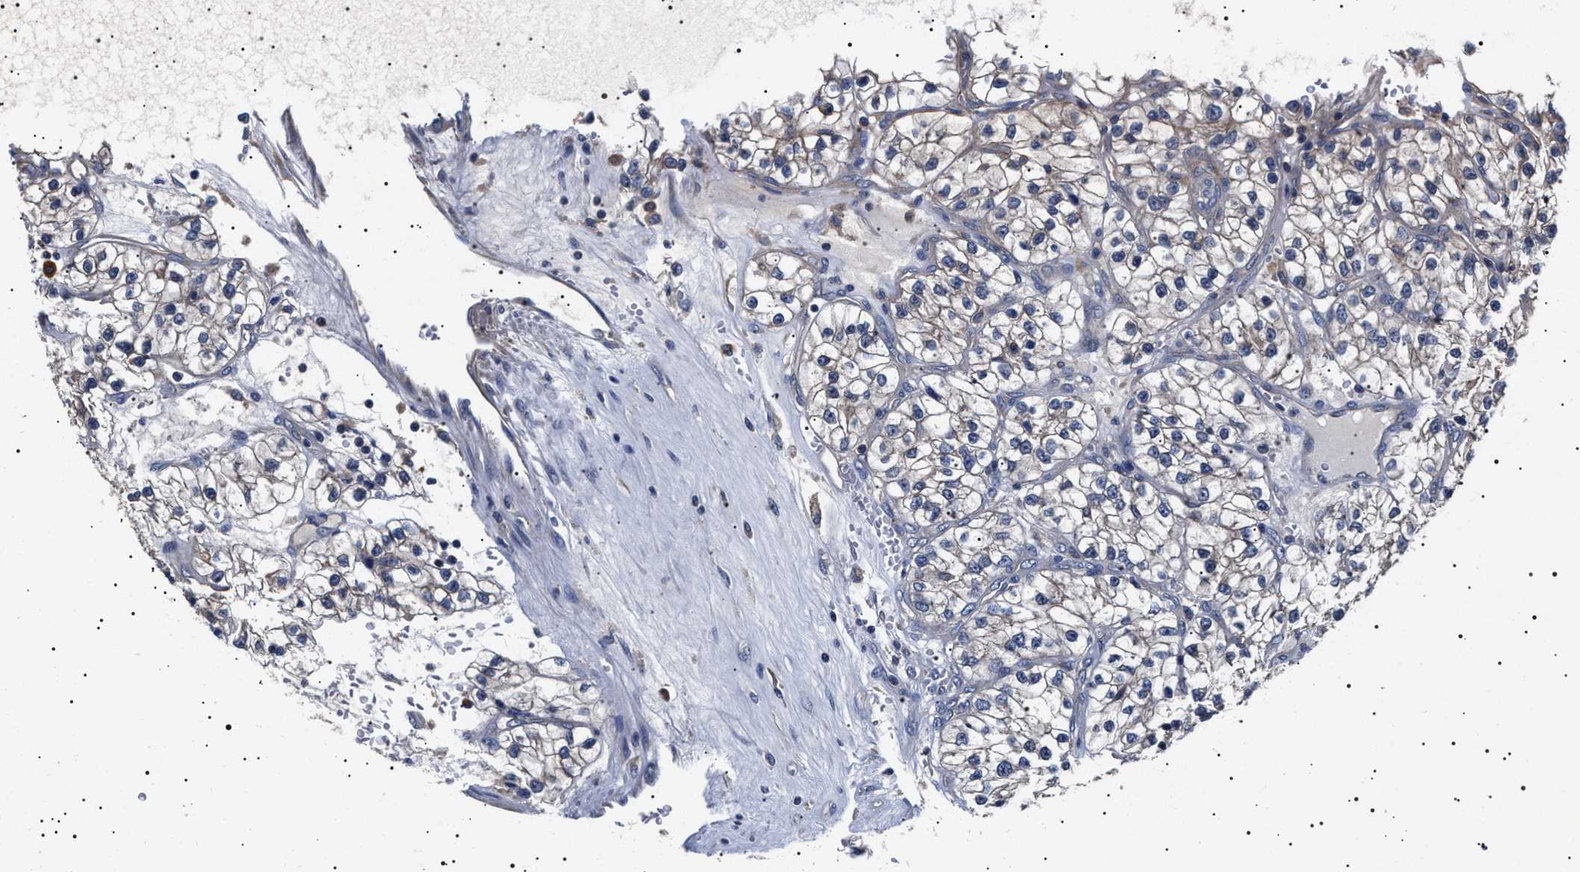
{"staining": {"intensity": "negative", "quantity": "none", "location": "none"}, "tissue": "renal cancer", "cell_type": "Tumor cells", "image_type": "cancer", "snomed": [{"axis": "morphology", "description": "Adenocarcinoma, NOS"}, {"axis": "topography", "description": "Kidney"}], "caption": "Immunohistochemical staining of renal cancer demonstrates no significant staining in tumor cells.", "gene": "SLC4A7", "patient": {"sex": "female", "age": 57}}